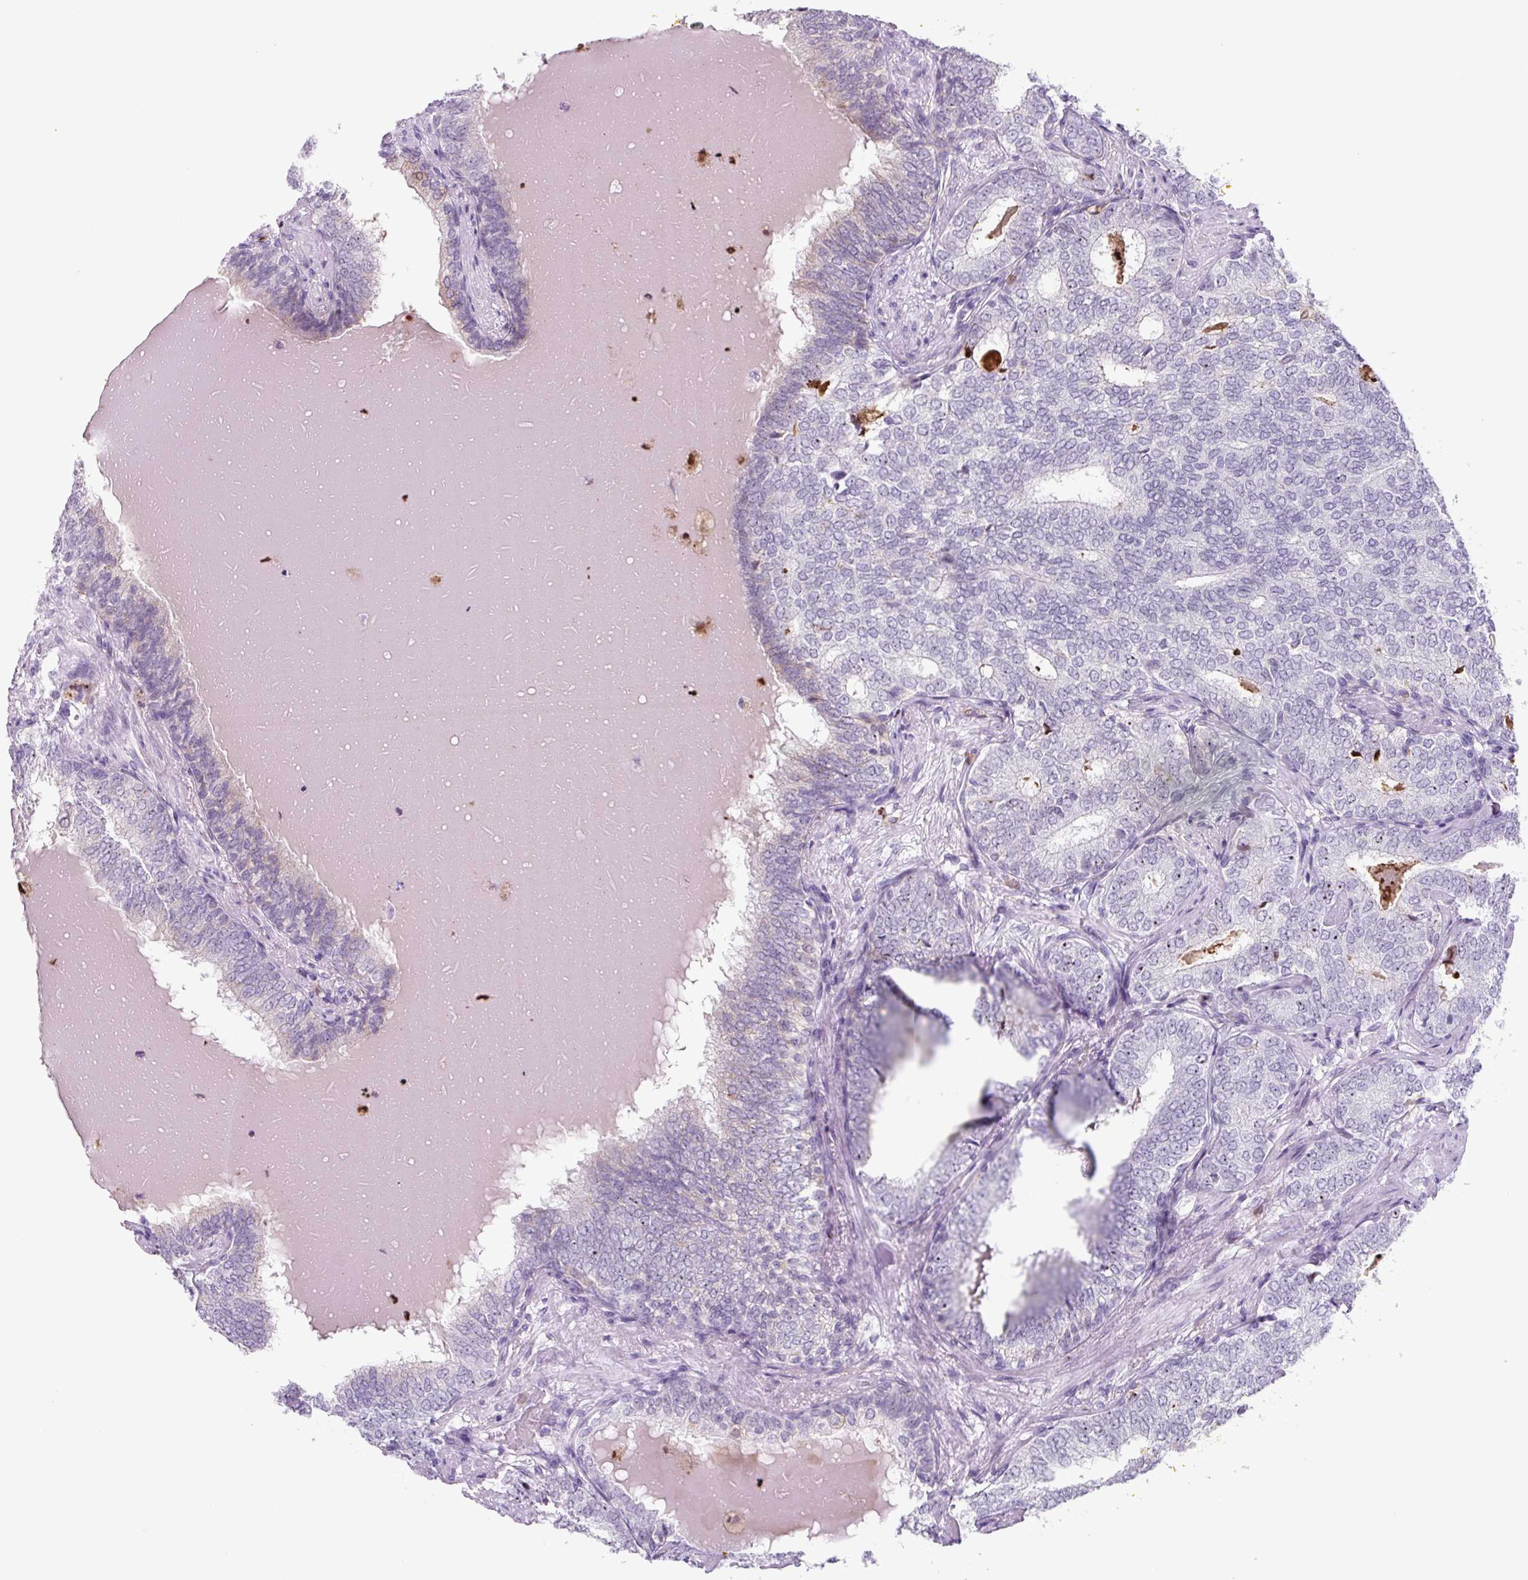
{"staining": {"intensity": "negative", "quantity": "none", "location": "none"}, "tissue": "prostate cancer", "cell_type": "Tumor cells", "image_type": "cancer", "snomed": [{"axis": "morphology", "description": "Adenocarcinoma, High grade"}, {"axis": "topography", "description": "Prostate"}], "caption": "A micrograph of adenocarcinoma (high-grade) (prostate) stained for a protein shows no brown staining in tumor cells. (Stains: DAB immunohistochemistry (IHC) with hematoxylin counter stain, Microscopy: brightfield microscopy at high magnification).", "gene": "TNFRSF8", "patient": {"sex": "male", "age": 72}}